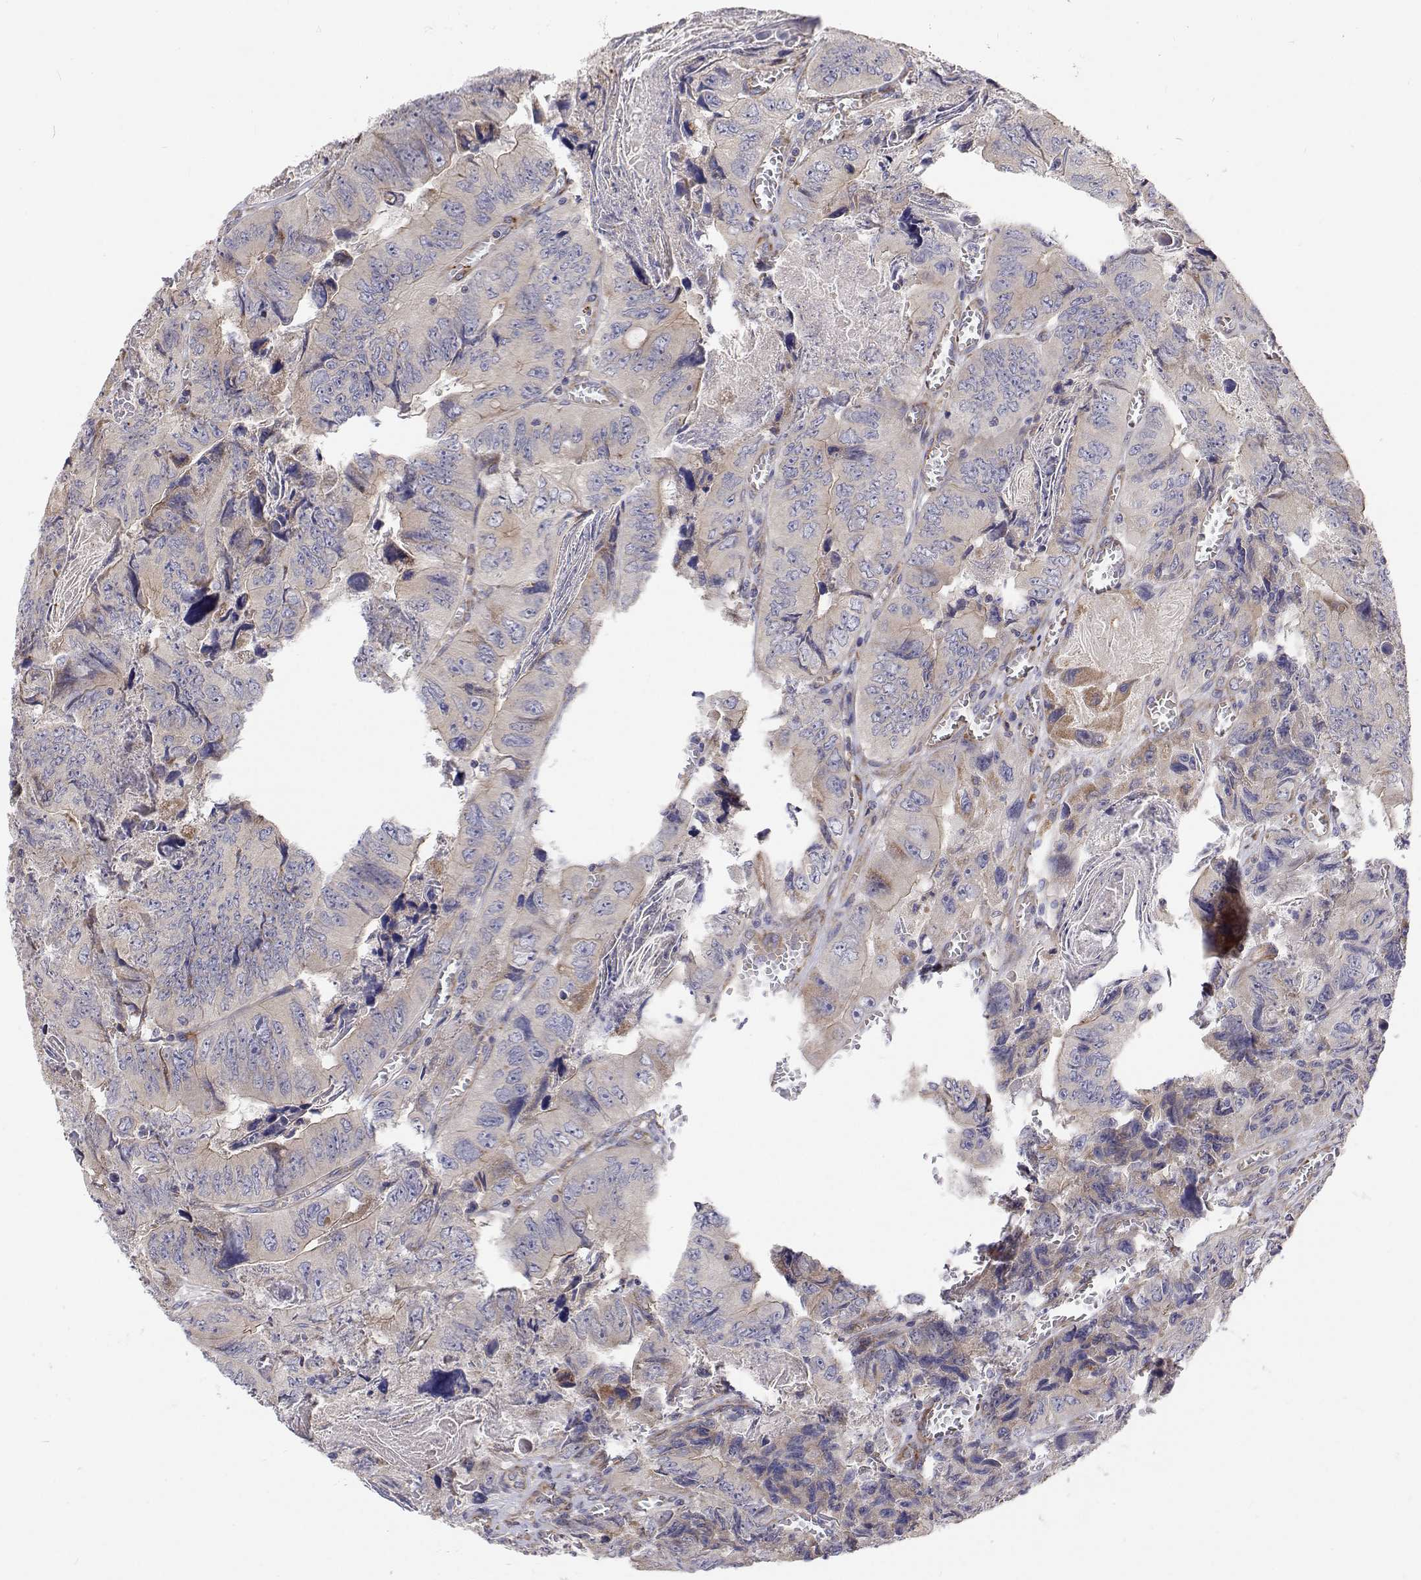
{"staining": {"intensity": "weak", "quantity": "<25%", "location": "cytoplasmic/membranous"}, "tissue": "colorectal cancer", "cell_type": "Tumor cells", "image_type": "cancer", "snomed": [{"axis": "morphology", "description": "Adenocarcinoma, NOS"}, {"axis": "topography", "description": "Colon"}], "caption": "Tumor cells are negative for protein expression in human colorectal cancer (adenocarcinoma).", "gene": "SPICE1", "patient": {"sex": "female", "age": 84}}